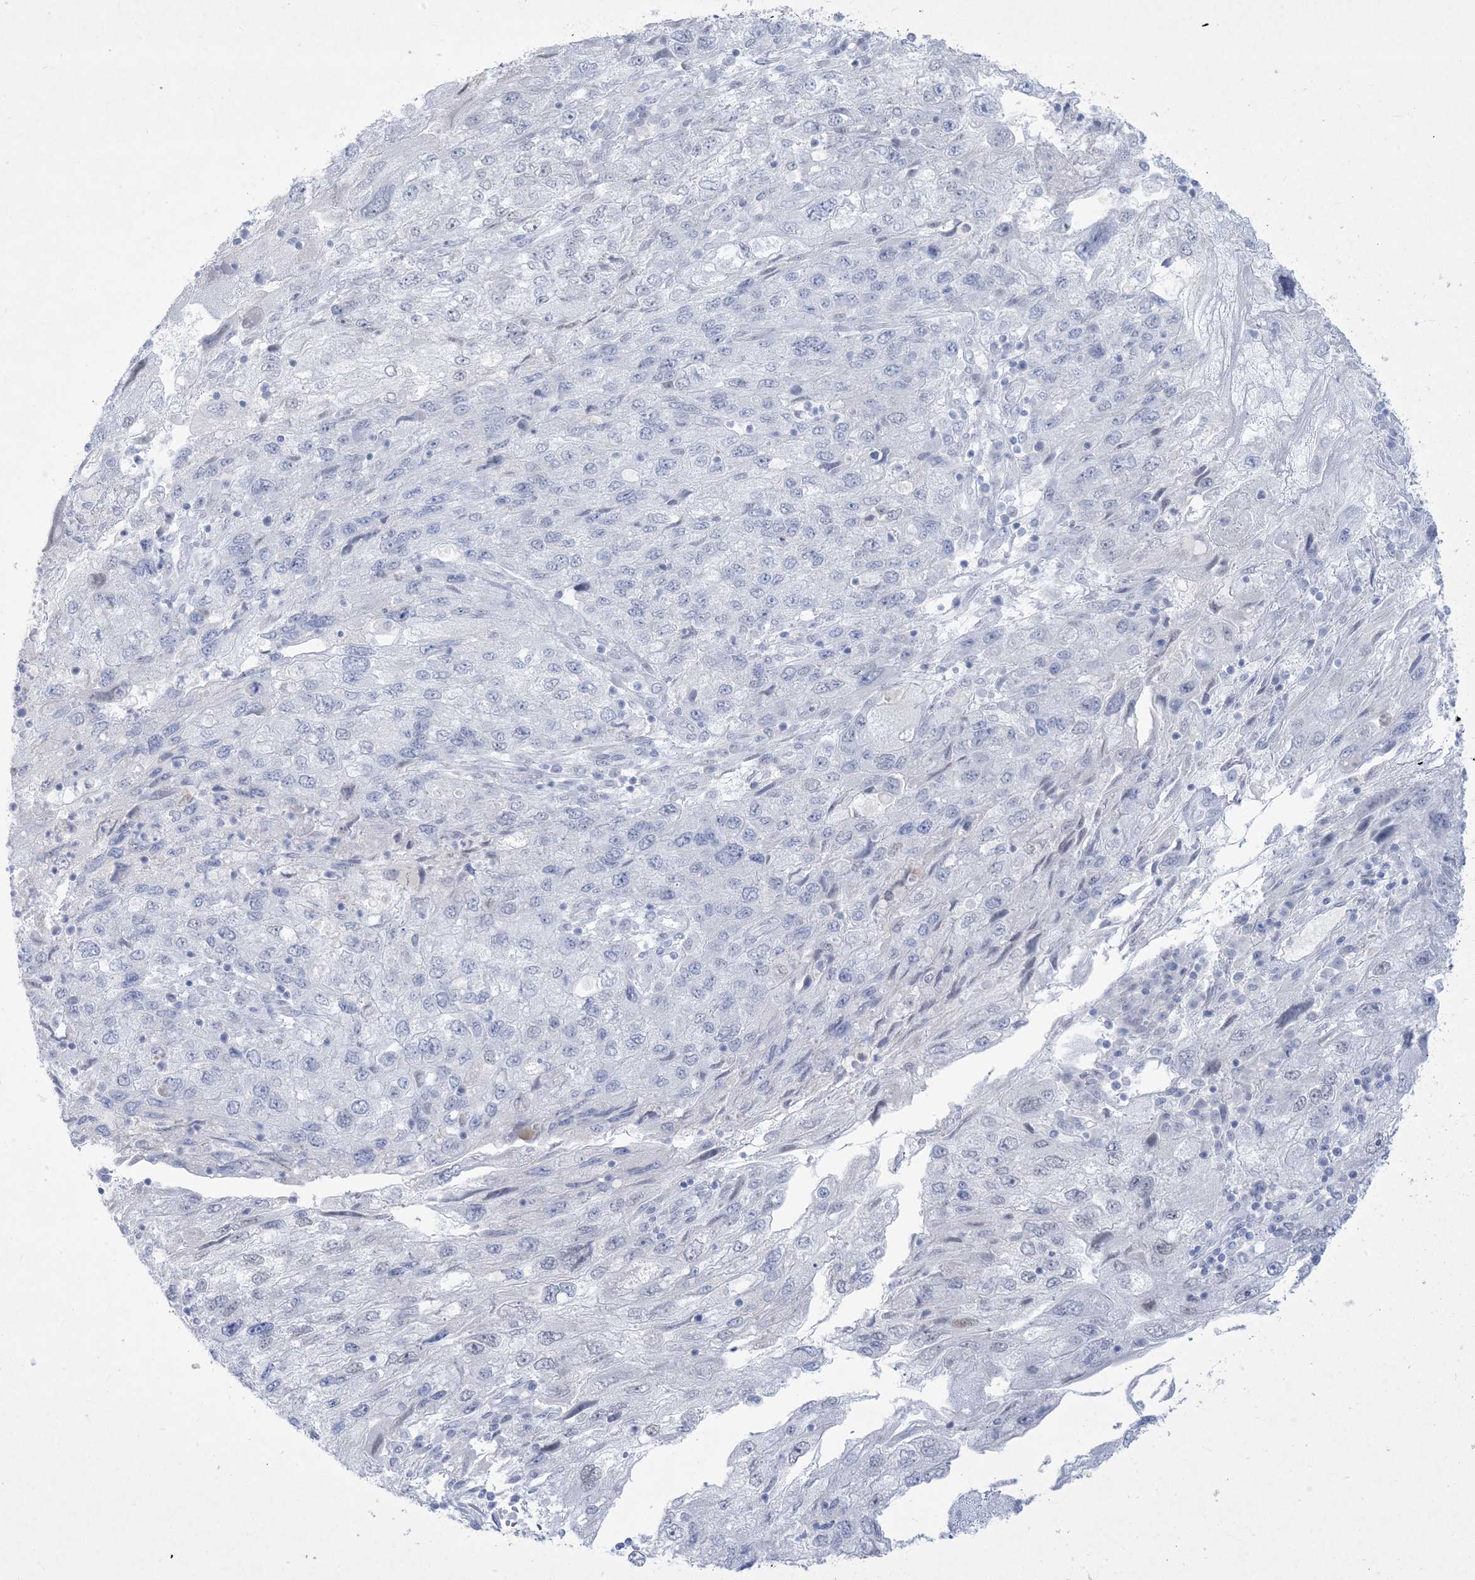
{"staining": {"intensity": "negative", "quantity": "none", "location": "none"}, "tissue": "endometrial cancer", "cell_type": "Tumor cells", "image_type": "cancer", "snomed": [{"axis": "morphology", "description": "Adenocarcinoma, NOS"}, {"axis": "topography", "description": "Endometrium"}], "caption": "IHC of human adenocarcinoma (endometrial) displays no positivity in tumor cells.", "gene": "HOMEZ", "patient": {"sex": "female", "age": 49}}